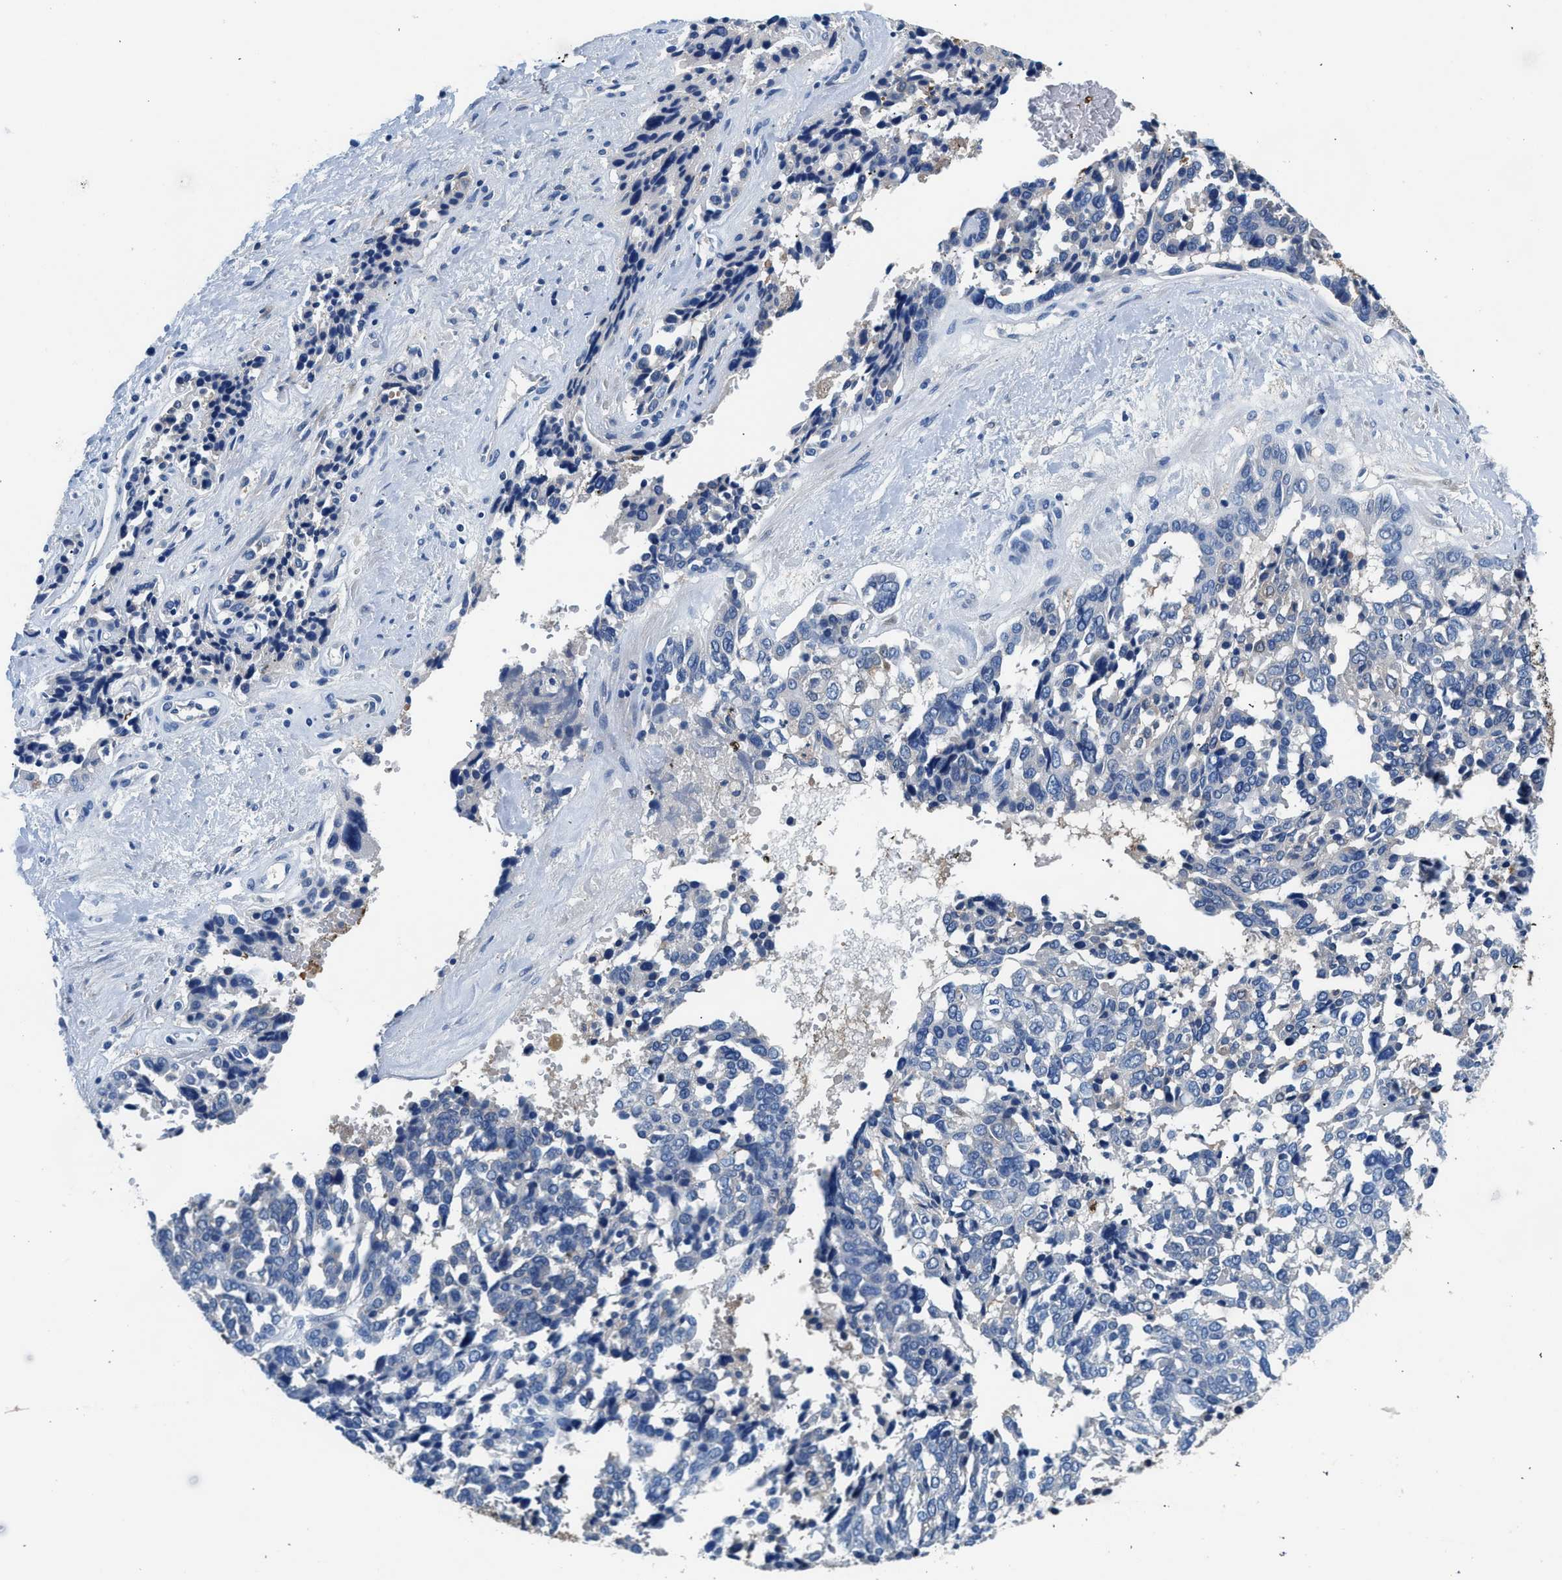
{"staining": {"intensity": "negative", "quantity": "none", "location": "none"}, "tissue": "ovarian cancer", "cell_type": "Tumor cells", "image_type": "cancer", "snomed": [{"axis": "morphology", "description": "Cystadenocarcinoma, serous, NOS"}, {"axis": "topography", "description": "Ovary"}], "caption": "The image displays no significant staining in tumor cells of serous cystadenocarcinoma (ovarian). (DAB (3,3'-diaminobenzidine) immunohistochemistry (IHC) visualized using brightfield microscopy, high magnification).", "gene": "FADS6", "patient": {"sex": "female", "age": 44}}